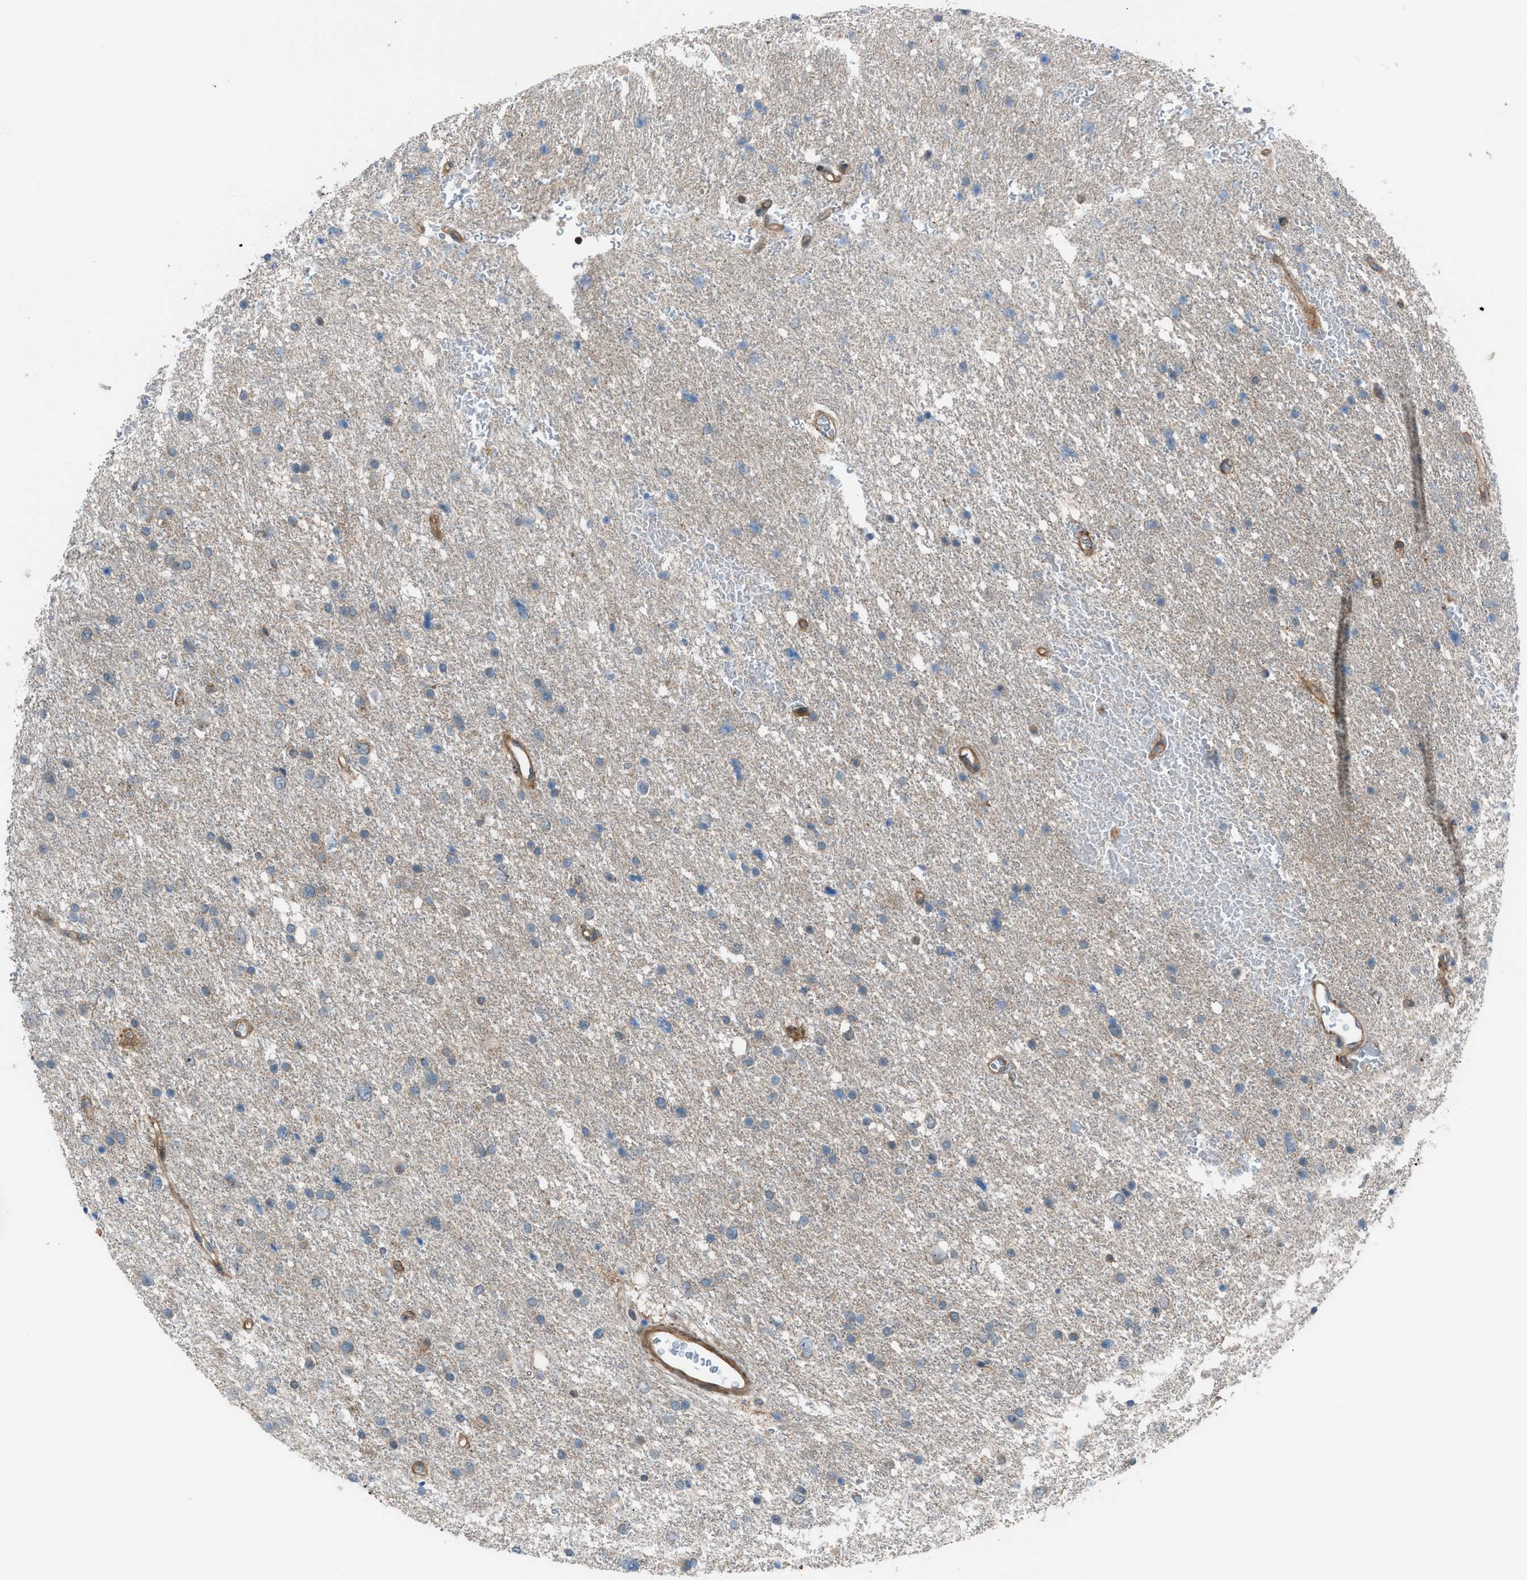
{"staining": {"intensity": "negative", "quantity": "none", "location": "none"}, "tissue": "glioma", "cell_type": "Tumor cells", "image_type": "cancer", "snomed": [{"axis": "morphology", "description": "Glioma, malignant, Low grade"}, {"axis": "topography", "description": "Brain"}], "caption": "Immunohistochemistry (IHC) micrograph of malignant glioma (low-grade) stained for a protein (brown), which shows no expression in tumor cells.", "gene": "DYRK1A", "patient": {"sex": "female", "age": 37}}